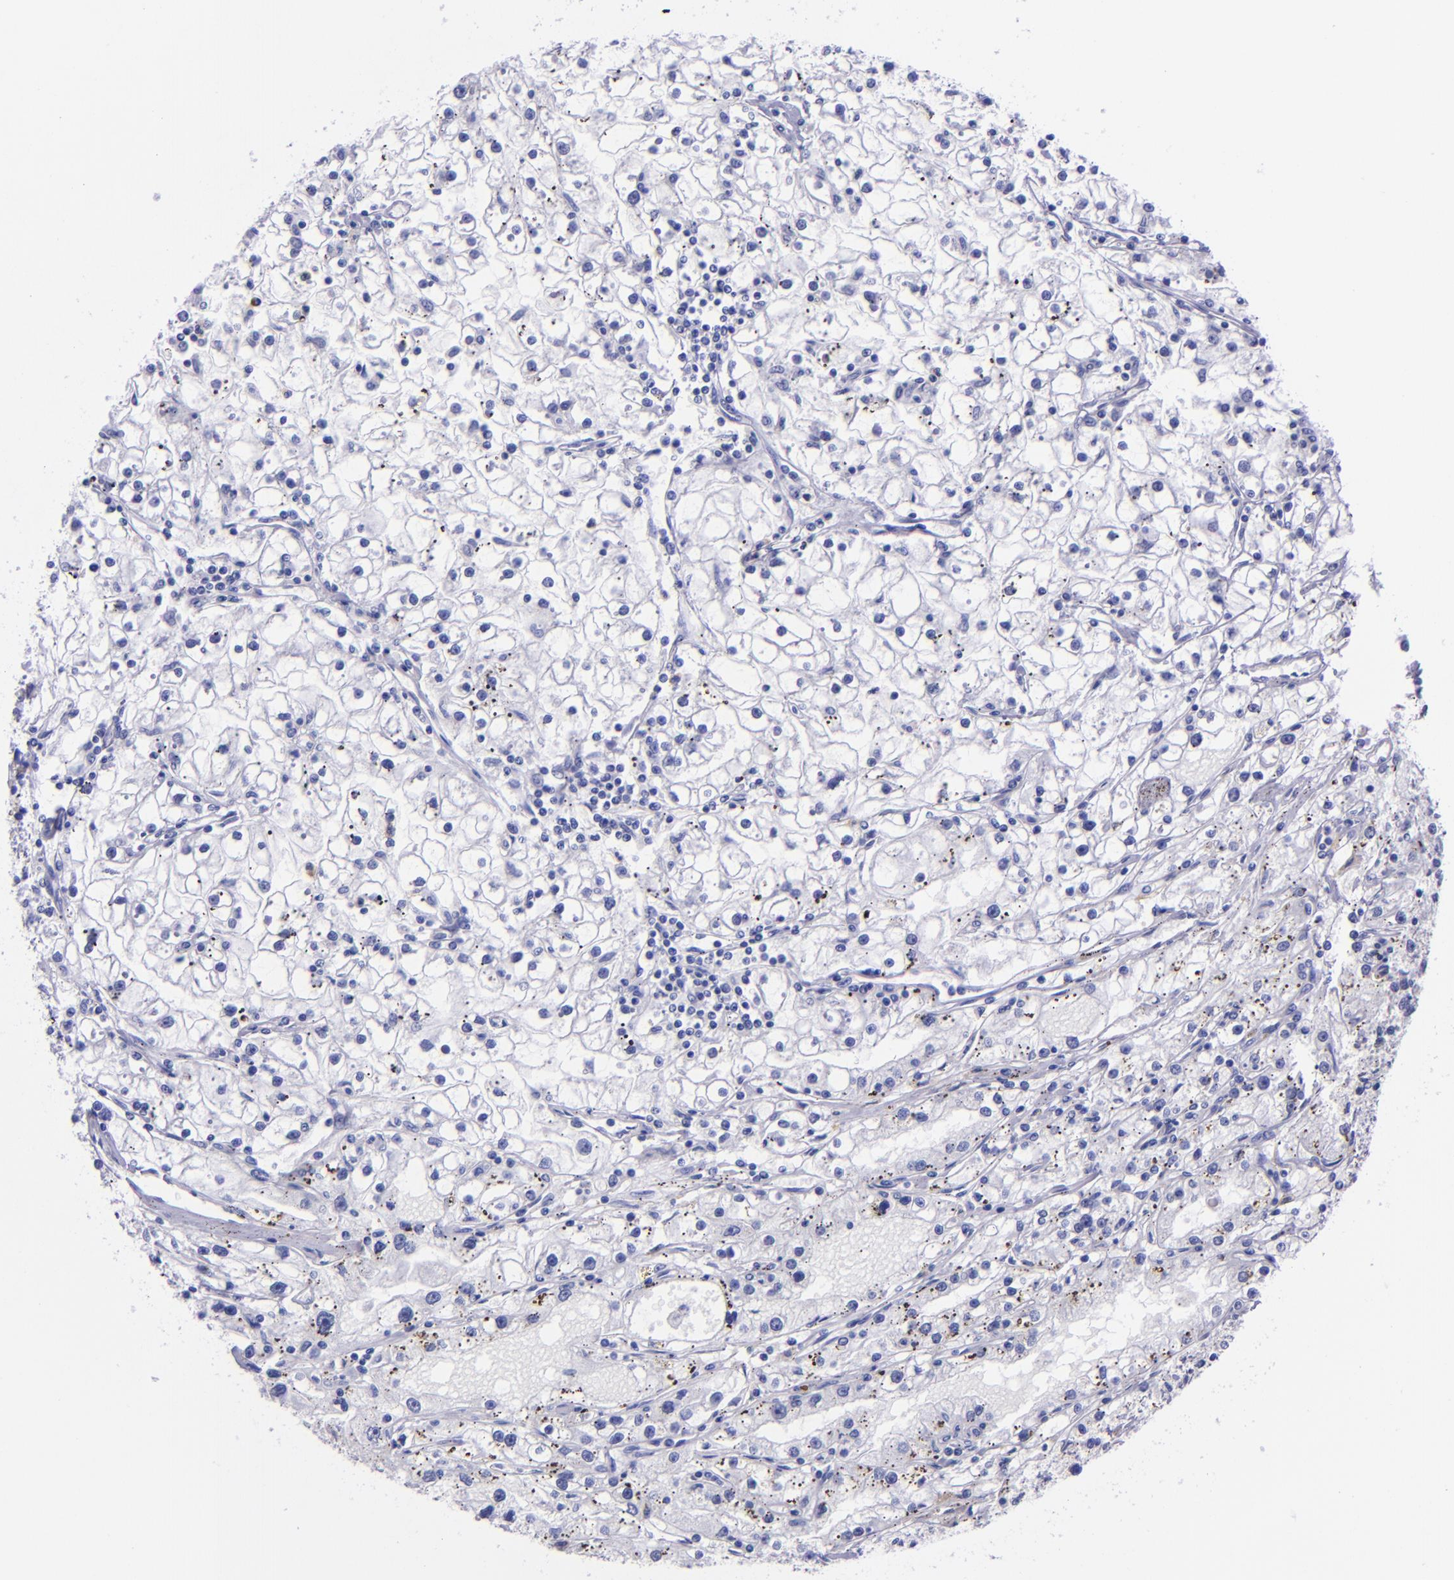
{"staining": {"intensity": "negative", "quantity": "none", "location": "none"}, "tissue": "renal cancer", "cell_type": "Tumor cells", "image_type": "cancer", "snomed": [{"axis": "morphology", "description": "Adenocarcinoma, NOS"}, {"axis": "topography", "description": "Kidney"}], "caption": "This is a histopathology image of immunohistochemistry staining of renal adenocarcinoma, which shows no expression in tumor cells.", "gene": "SLPI", "patient": {"sex": "male", "age": 56}}